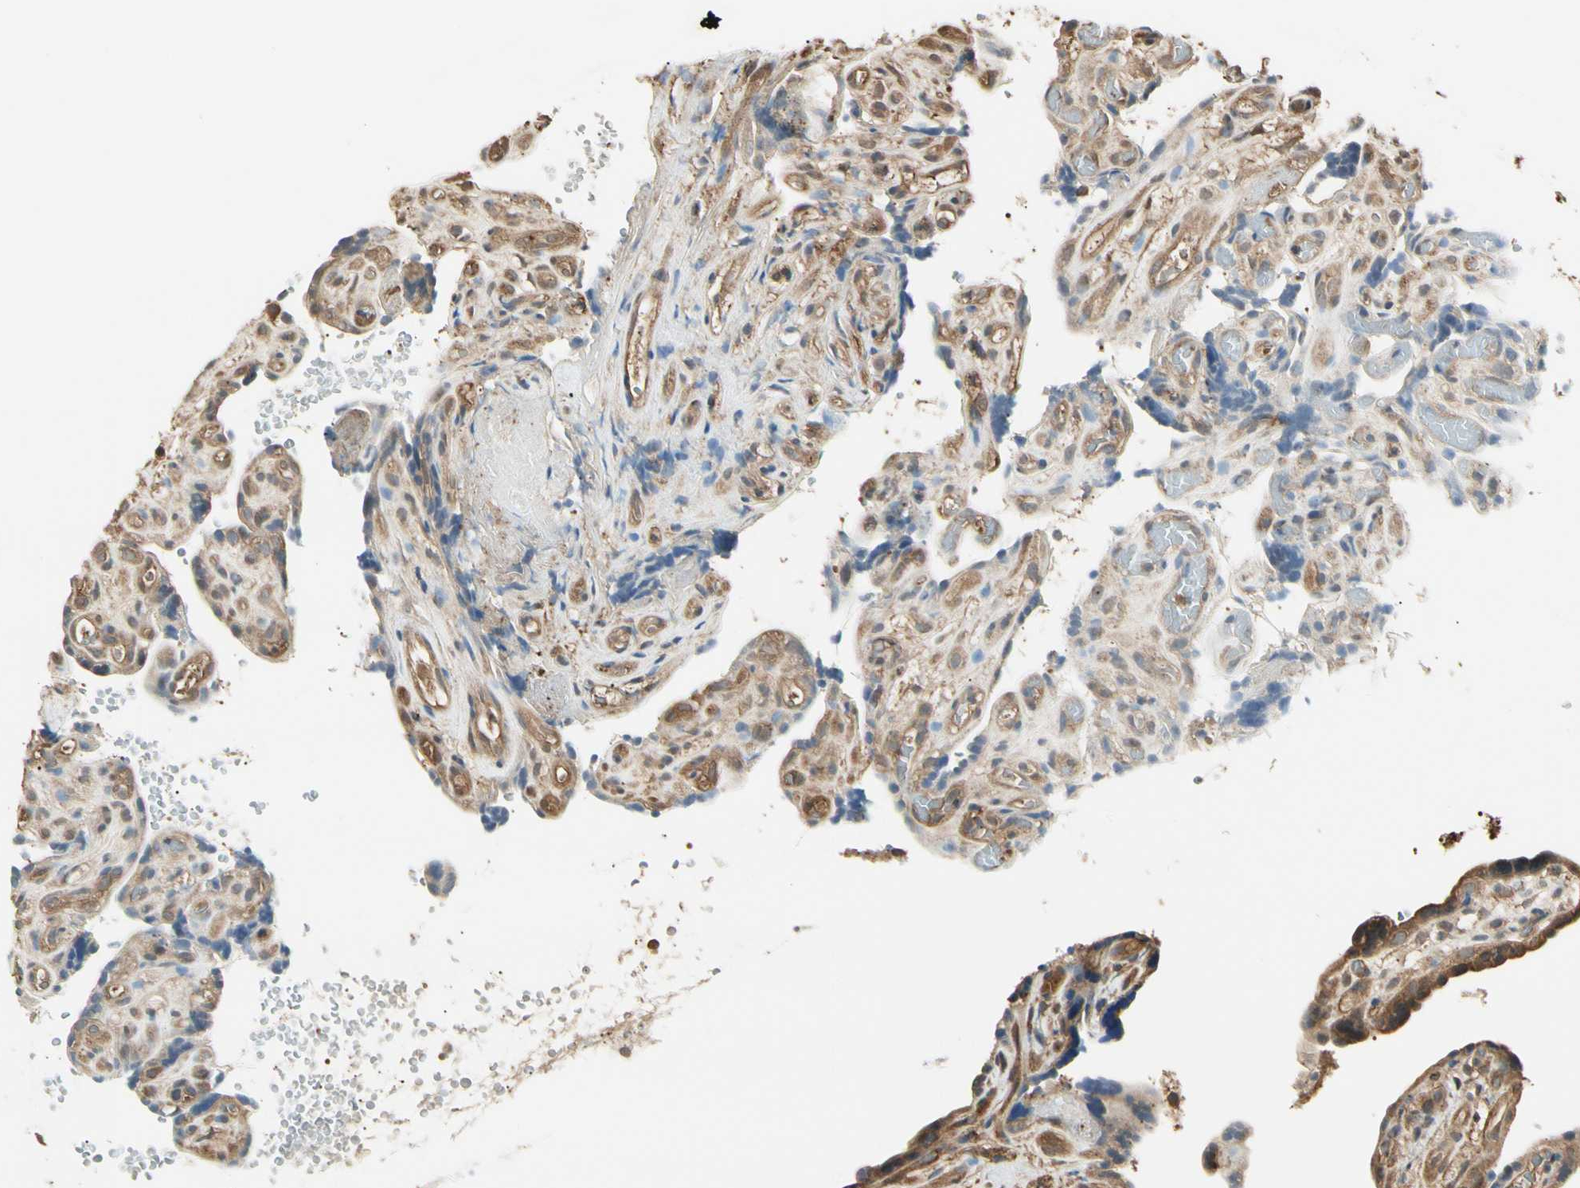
{"staining": {"intensity": "strong", "quantity": ">75%", "location": "cytoplasmic/membranous"}, "tissue": "placenta", "cell_type": "Decidual cells", "image_type": "normal", "snomed": [{"axis": "morphology", "description": "Normal tissue, NOS"}, {"axis": "topography", "description": "Placenta"}], "caption": "Immunohistochemical staining of normal human placenta exhibits >75% levels of strong cytoplasmic/membranous protein staining in approximately >75% of decidual cells. (brown staining indicates protein expression, while blue staining denotes nuclei).", "gene": "YWHAE", "patient": {"sex": "female", "age": 30}}